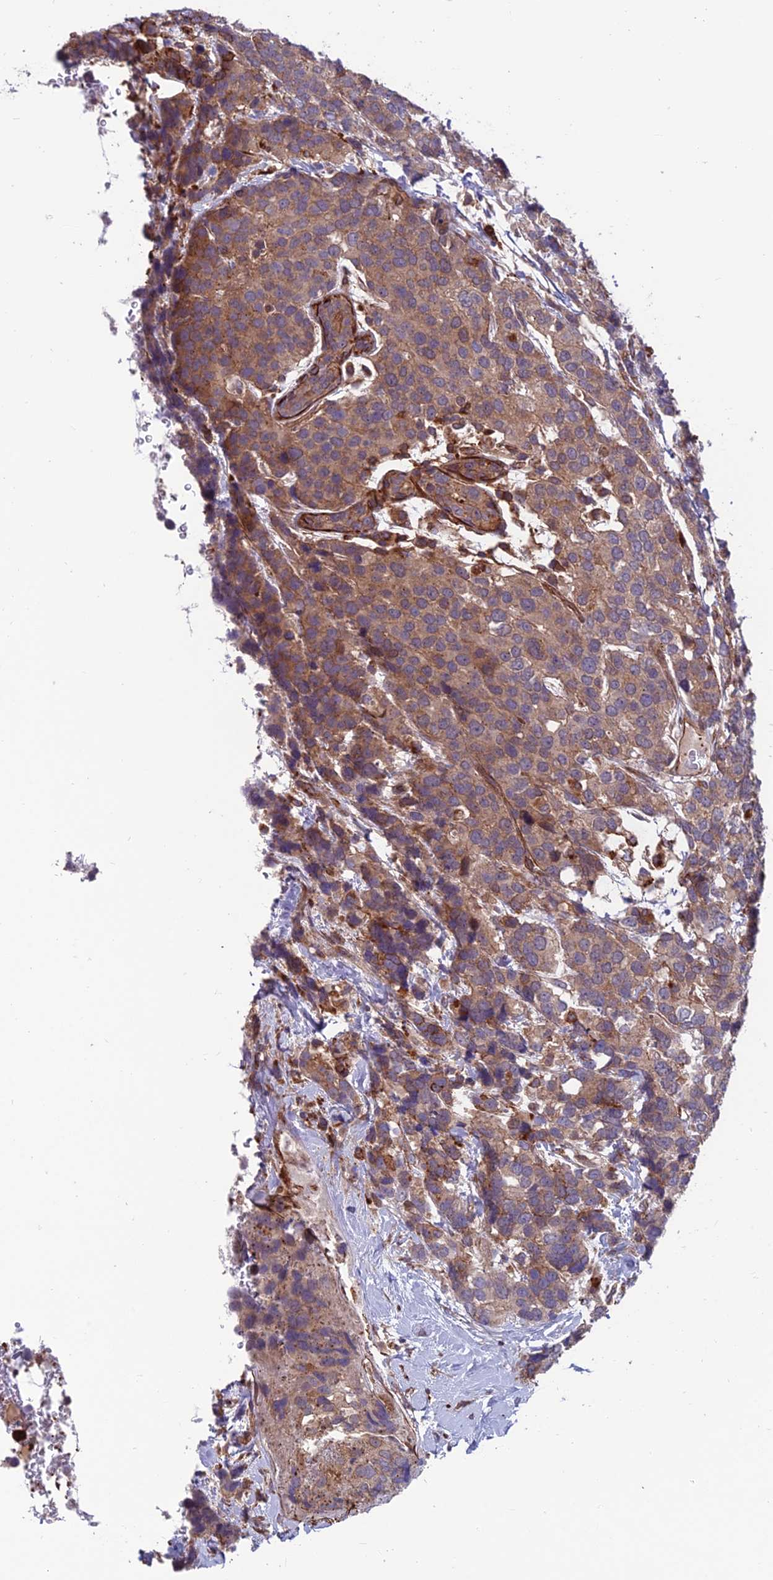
{"staining": {"intensity": "moderate", "quantity": ">75%", "location": "cytoplasmic/membranous"}, "tissue": "breast cancer", "cell_type": "Tumor cells", "image_type": "cancer", "snomed": [{"axis": "morphology", "description": "Lobular carcinoma"}, {"axis": "topography", "description": "Breast"}], "caption": "Protein staining by immunohistochemistry (IHC) exhibits moderate cytoplasmic/membranous staining in about >75% of tumor cells in breast lobular carcinoma. The protein is stained brown, and the nuclei are stained in blue (DAB (3,3'-diaminobenzidine) IHC with brightfield microscopy, high magnification).", "gene": "RTN4RL1", "patient": {"sex": "female", "age": 59}}